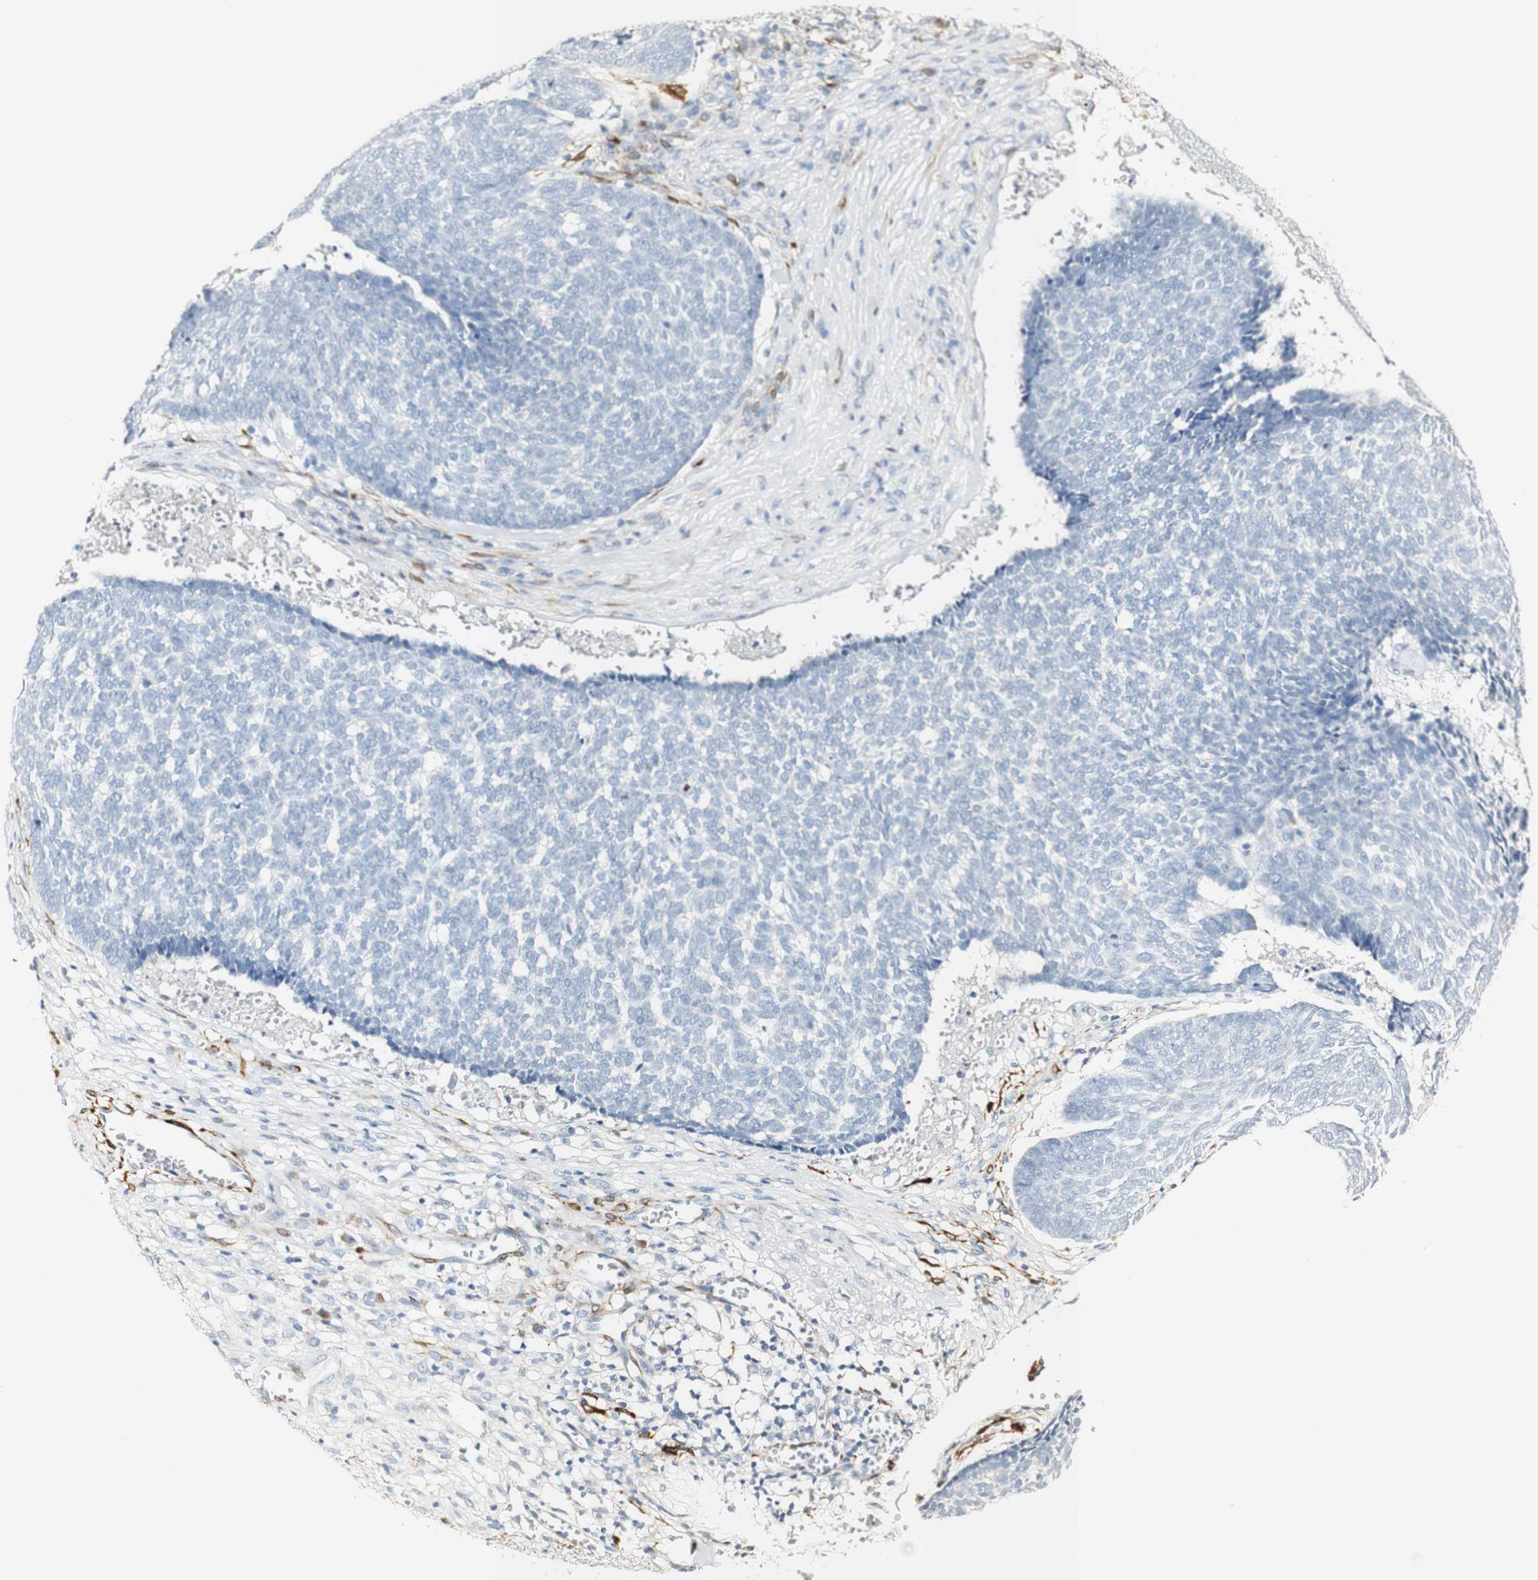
{"staining": {"intensity": "negative", "quantity": "none", "location": "none"}, "tissue": "skin cancer", "cell_type": "Tumor cells", "image_type": "cancer", "snomed": [{"axis": "morphology", "description": "Basal cell carcinoma"}, {"axis": "topography", "description": "Skin"}], "caption": "Skin cancer stained for a protein using immunohistochemistry exhibits no staining tumor cells.", "gene": "FMO3", "patient": {"sex": "male", "age": 84}}